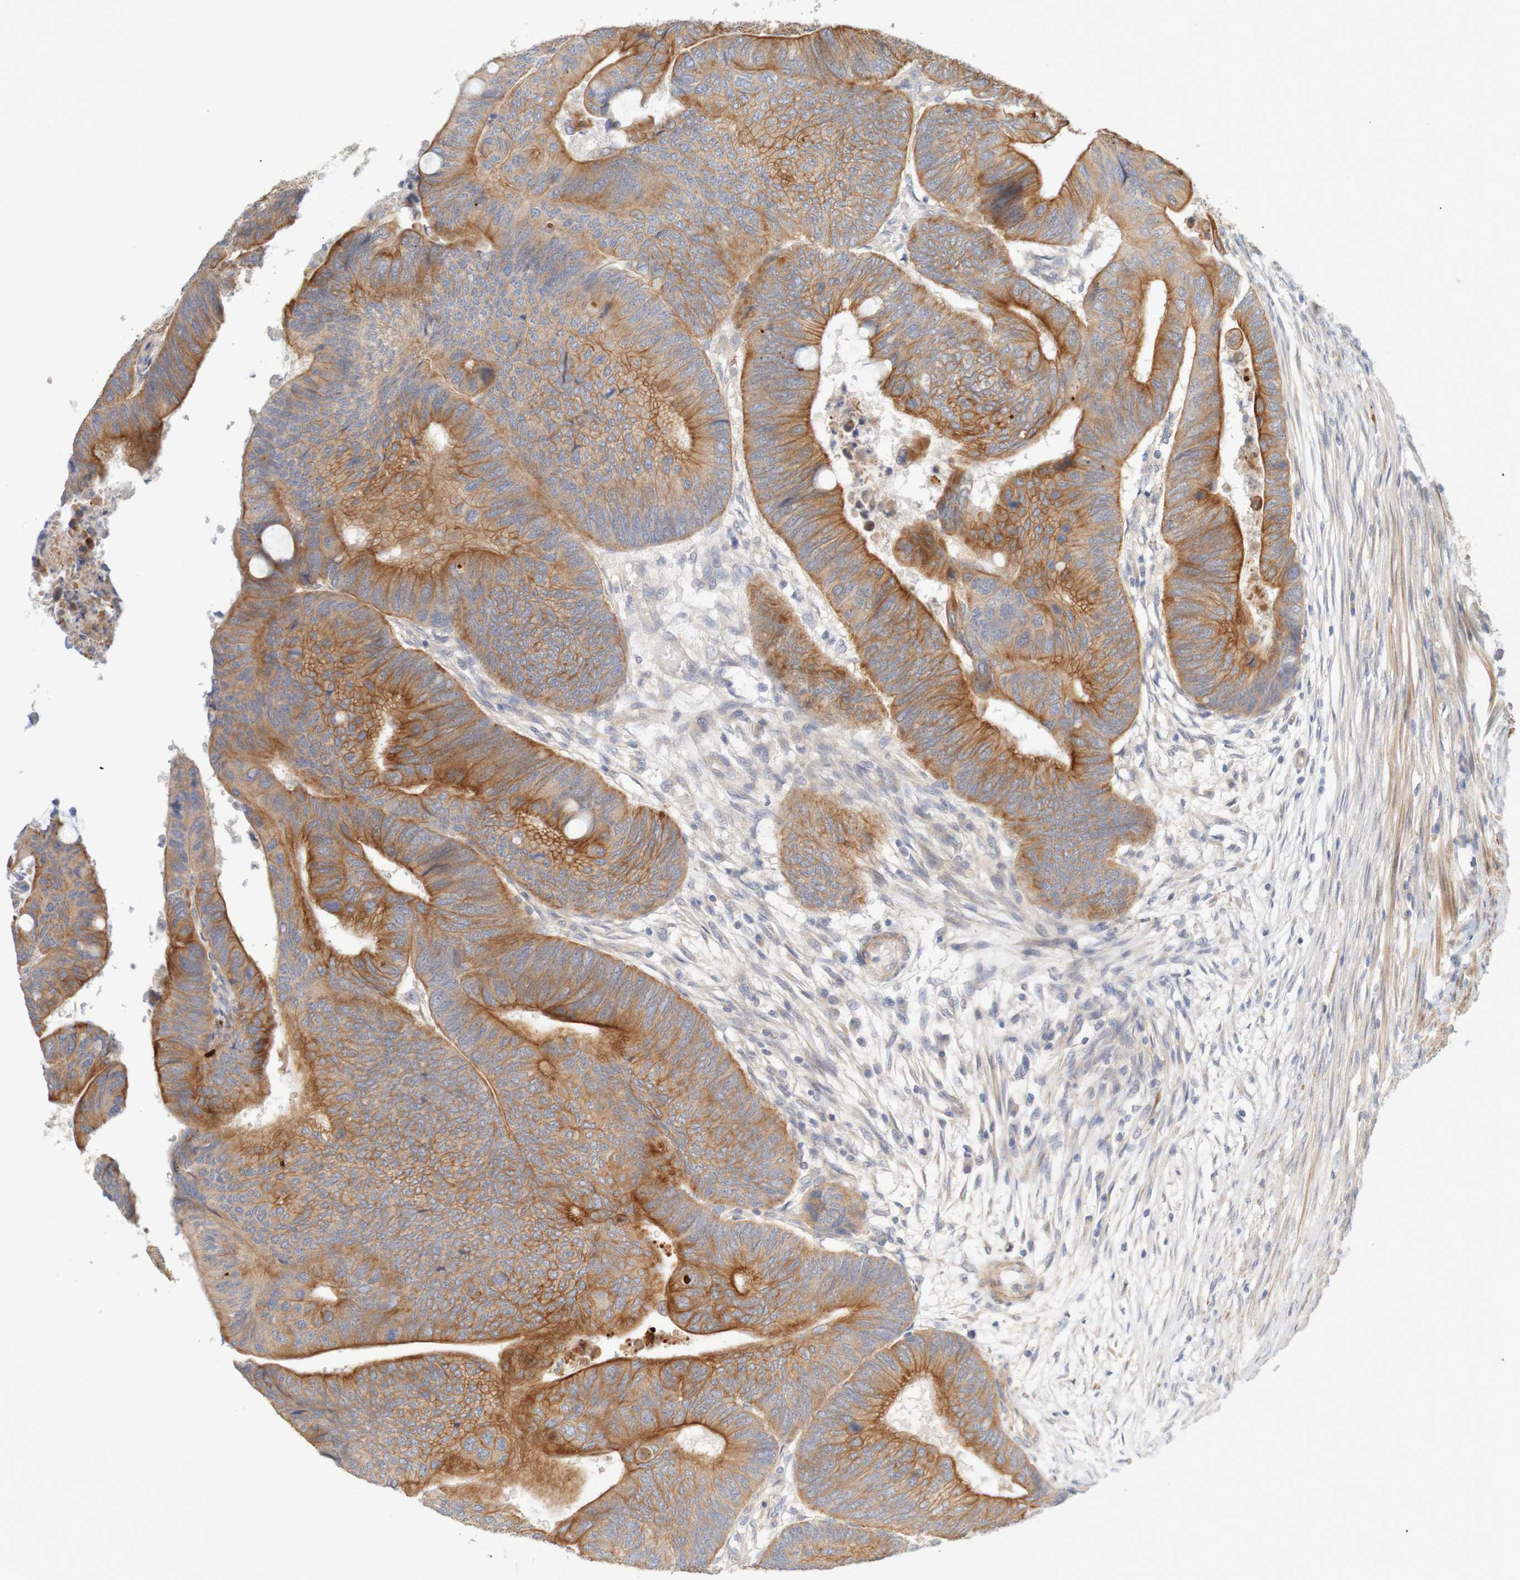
{"staining": {"intensity": "moderate", "quantity": ">75%", "location": "cytoplasmic/membranous"}, "tissue": "colorectal cancer", "cell_type": "Tumor cells", "image_type": "cancer", "snomed": [{"axis": "morphology", "description": "Normal tissue, NOS"}, {"axis": "morphology", "description": "Adenocarcinoma, NOS"}, {"axis": "topography", "description": "Rectum"}, {"axis": "topography", "description": "Peripheral nerve tissue"}], "caption": "Protein analysis of colorectal cancer tissue demonstrates moderate cytoplasmic/membranous staining in approximately >75% of tumor cells.", "gene": "KRT23", "patient": {"sex": "male", "age": 92}}